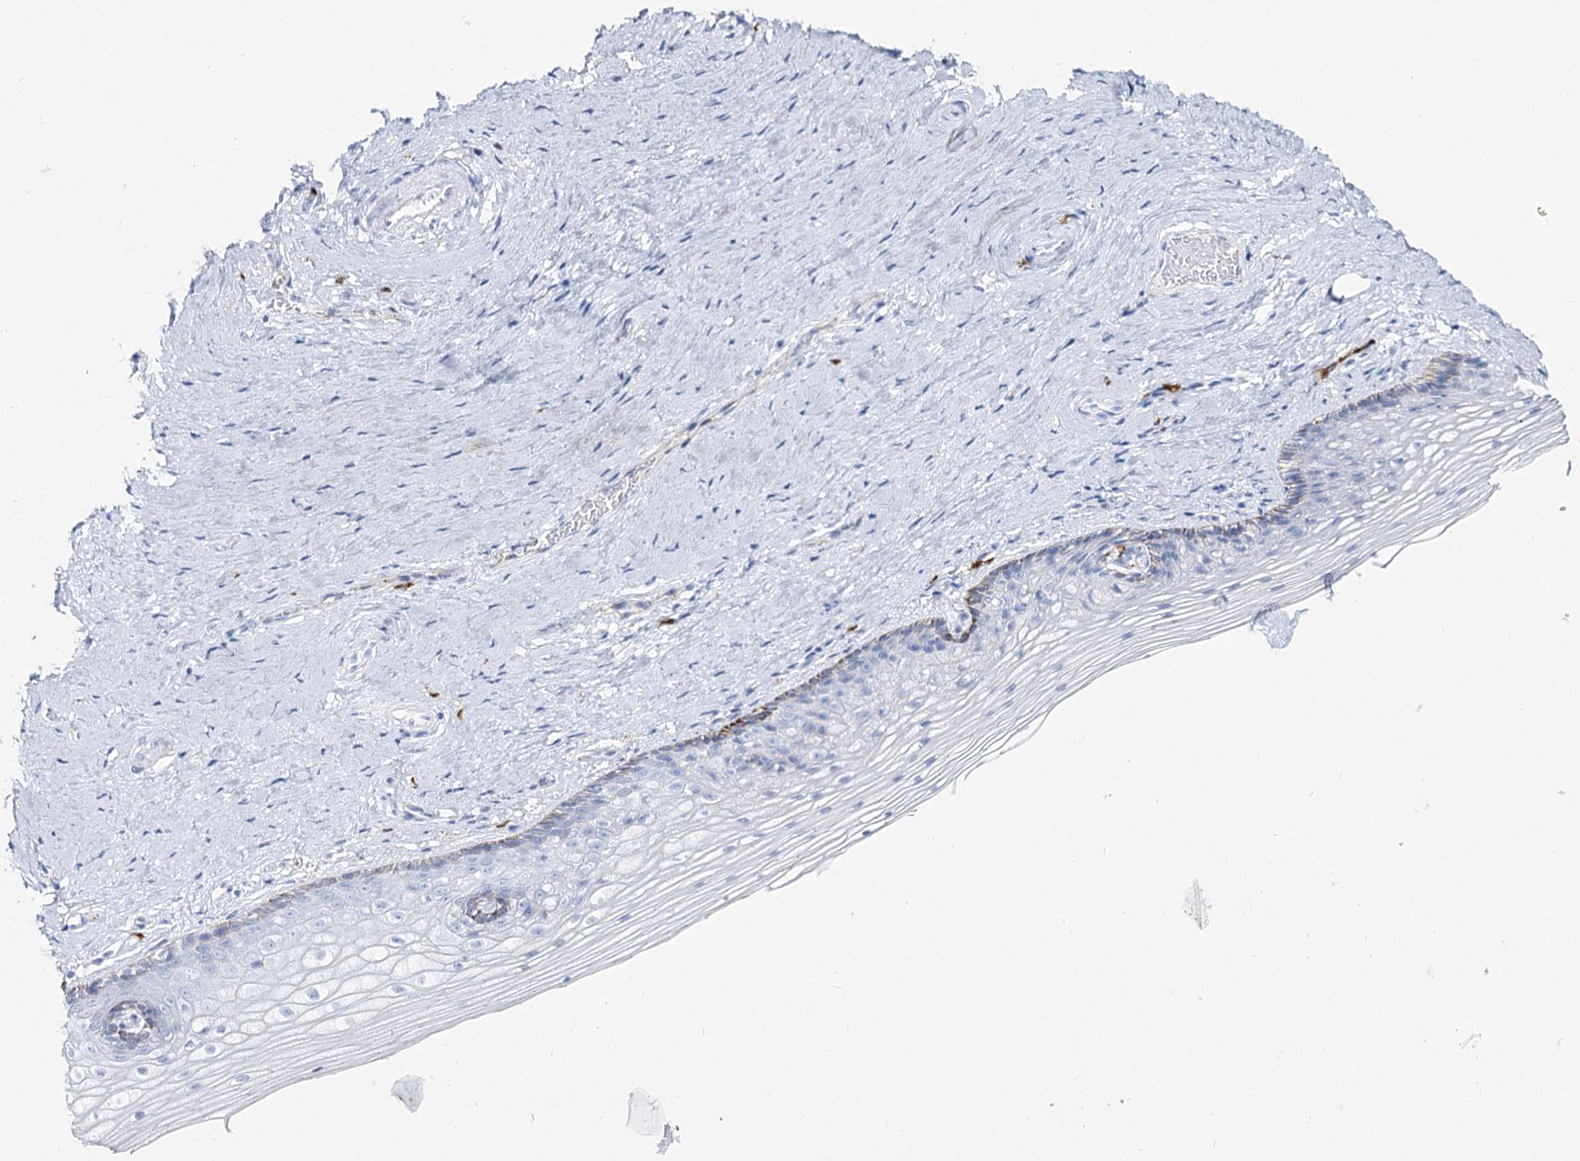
{"staining": {"intensity": "weak", "quantity": "<25%", "location": "cytoplasmic/membranous"}, "tissue": "vagina", "cell_type": "Squamous epithelial cells", "image_type": "normal", "snomed": [{"axis": "morphology", "description": "Normal tissue, NOS"}, {"axis": "topography", "description": "Vagina"}], "caption": "Human vagina stained for a protein using immunohistochemistry shows no staining in squamous epithelial cells.", "gene": "SLC3A1", "patient": {"sex": "female", "age": 46}}